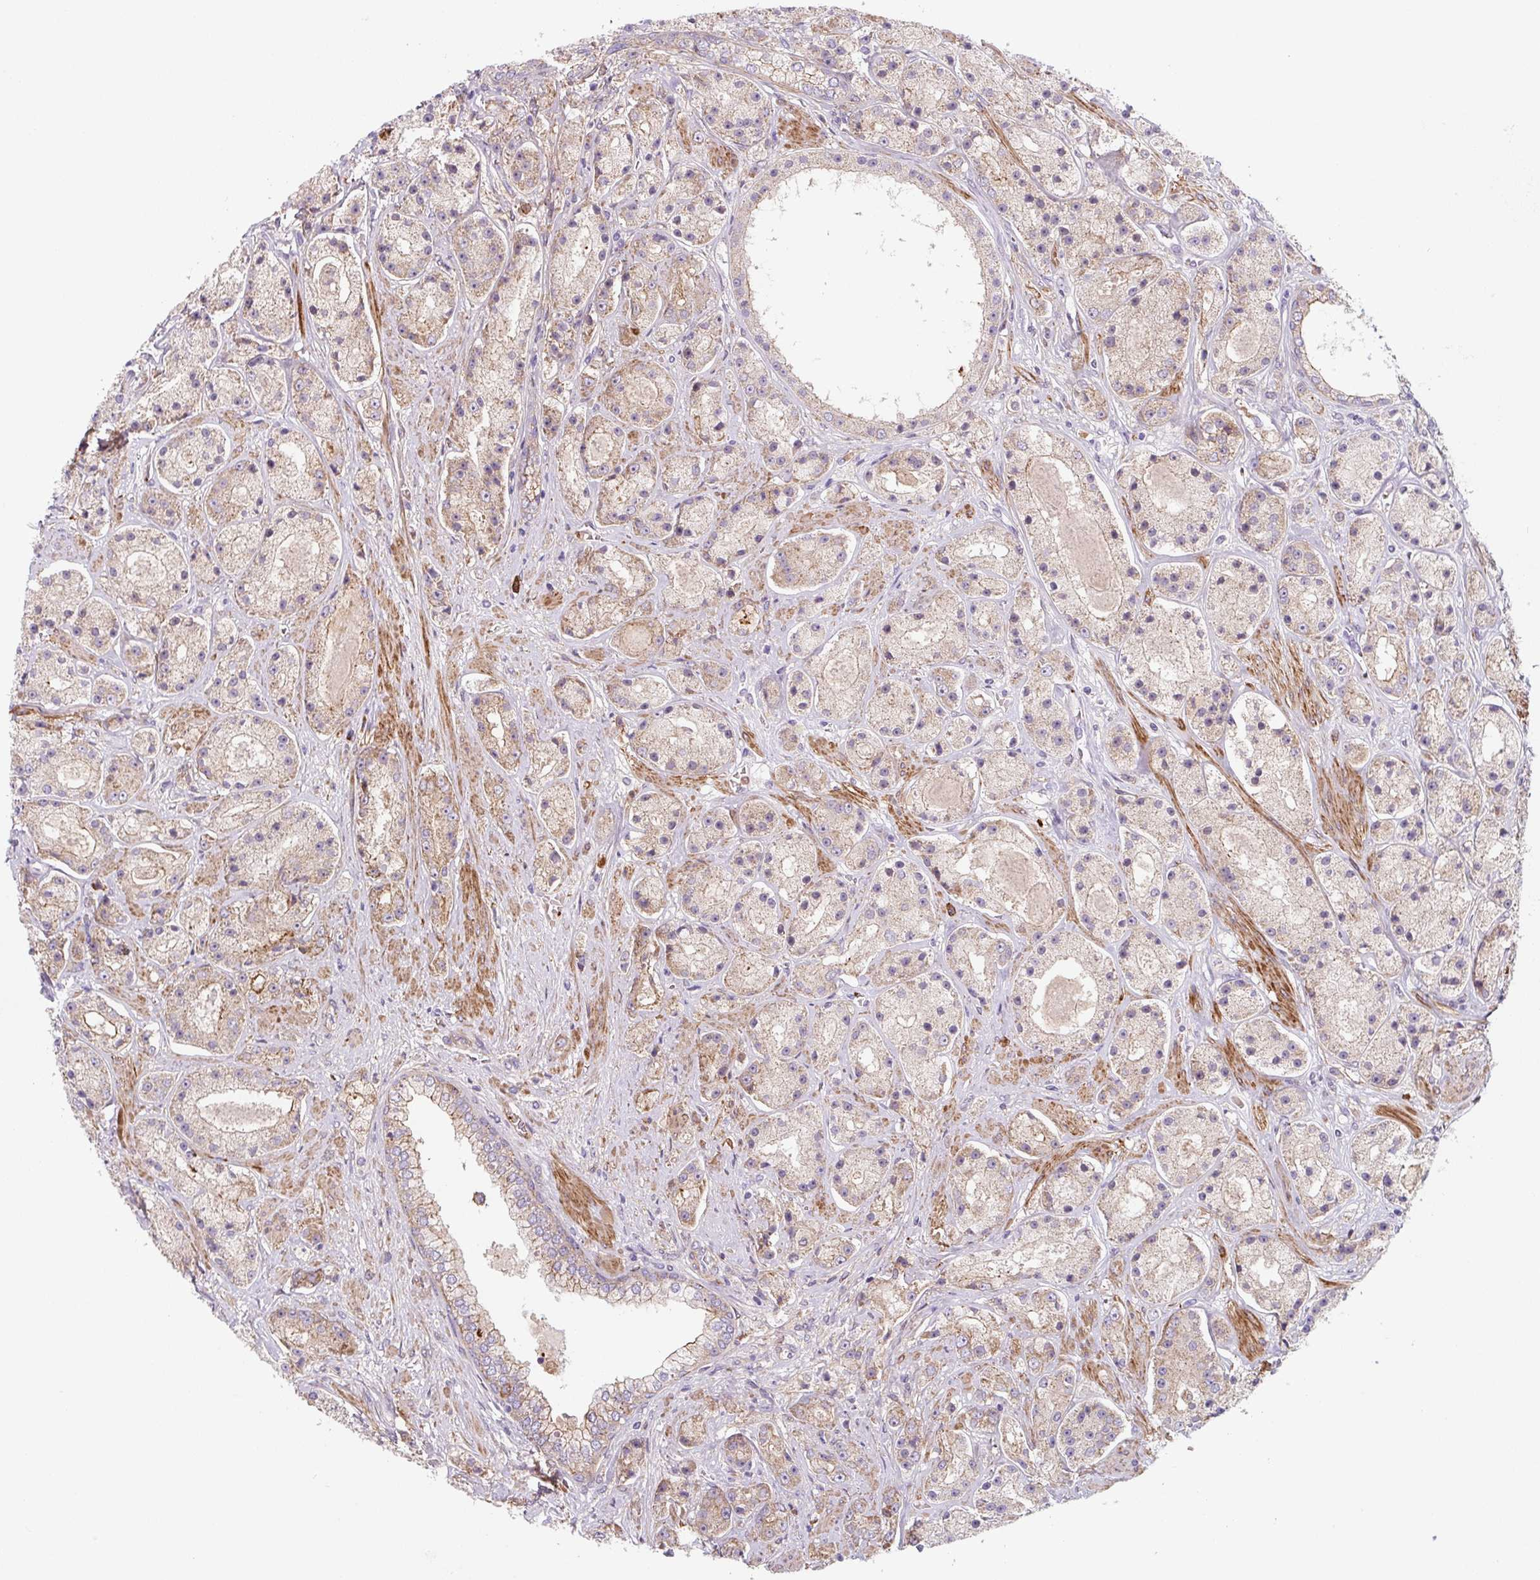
{"staining": {"intensity": "weak", "quantity": ">75%", "location": "cytoplasmic/membranous"}, "tissue": "prostate cancer", "cell_type": "Tumor cells", "image_type": "cancer", "snomed": [{"axis": "morphology", "description": "Adenocarcinoma, High grade"}, {"axis": "topography", "description": "Prostate"}], "caption": "Human prostate cancer (high-grade adenocarcinoma) stained for a protein (brown) reveals weak cytoplasmic/membranous positive expression in approximately >75% of tumor cells.", "gene": "DHFR2", "patient": {"sex": "male", "age": 67}}